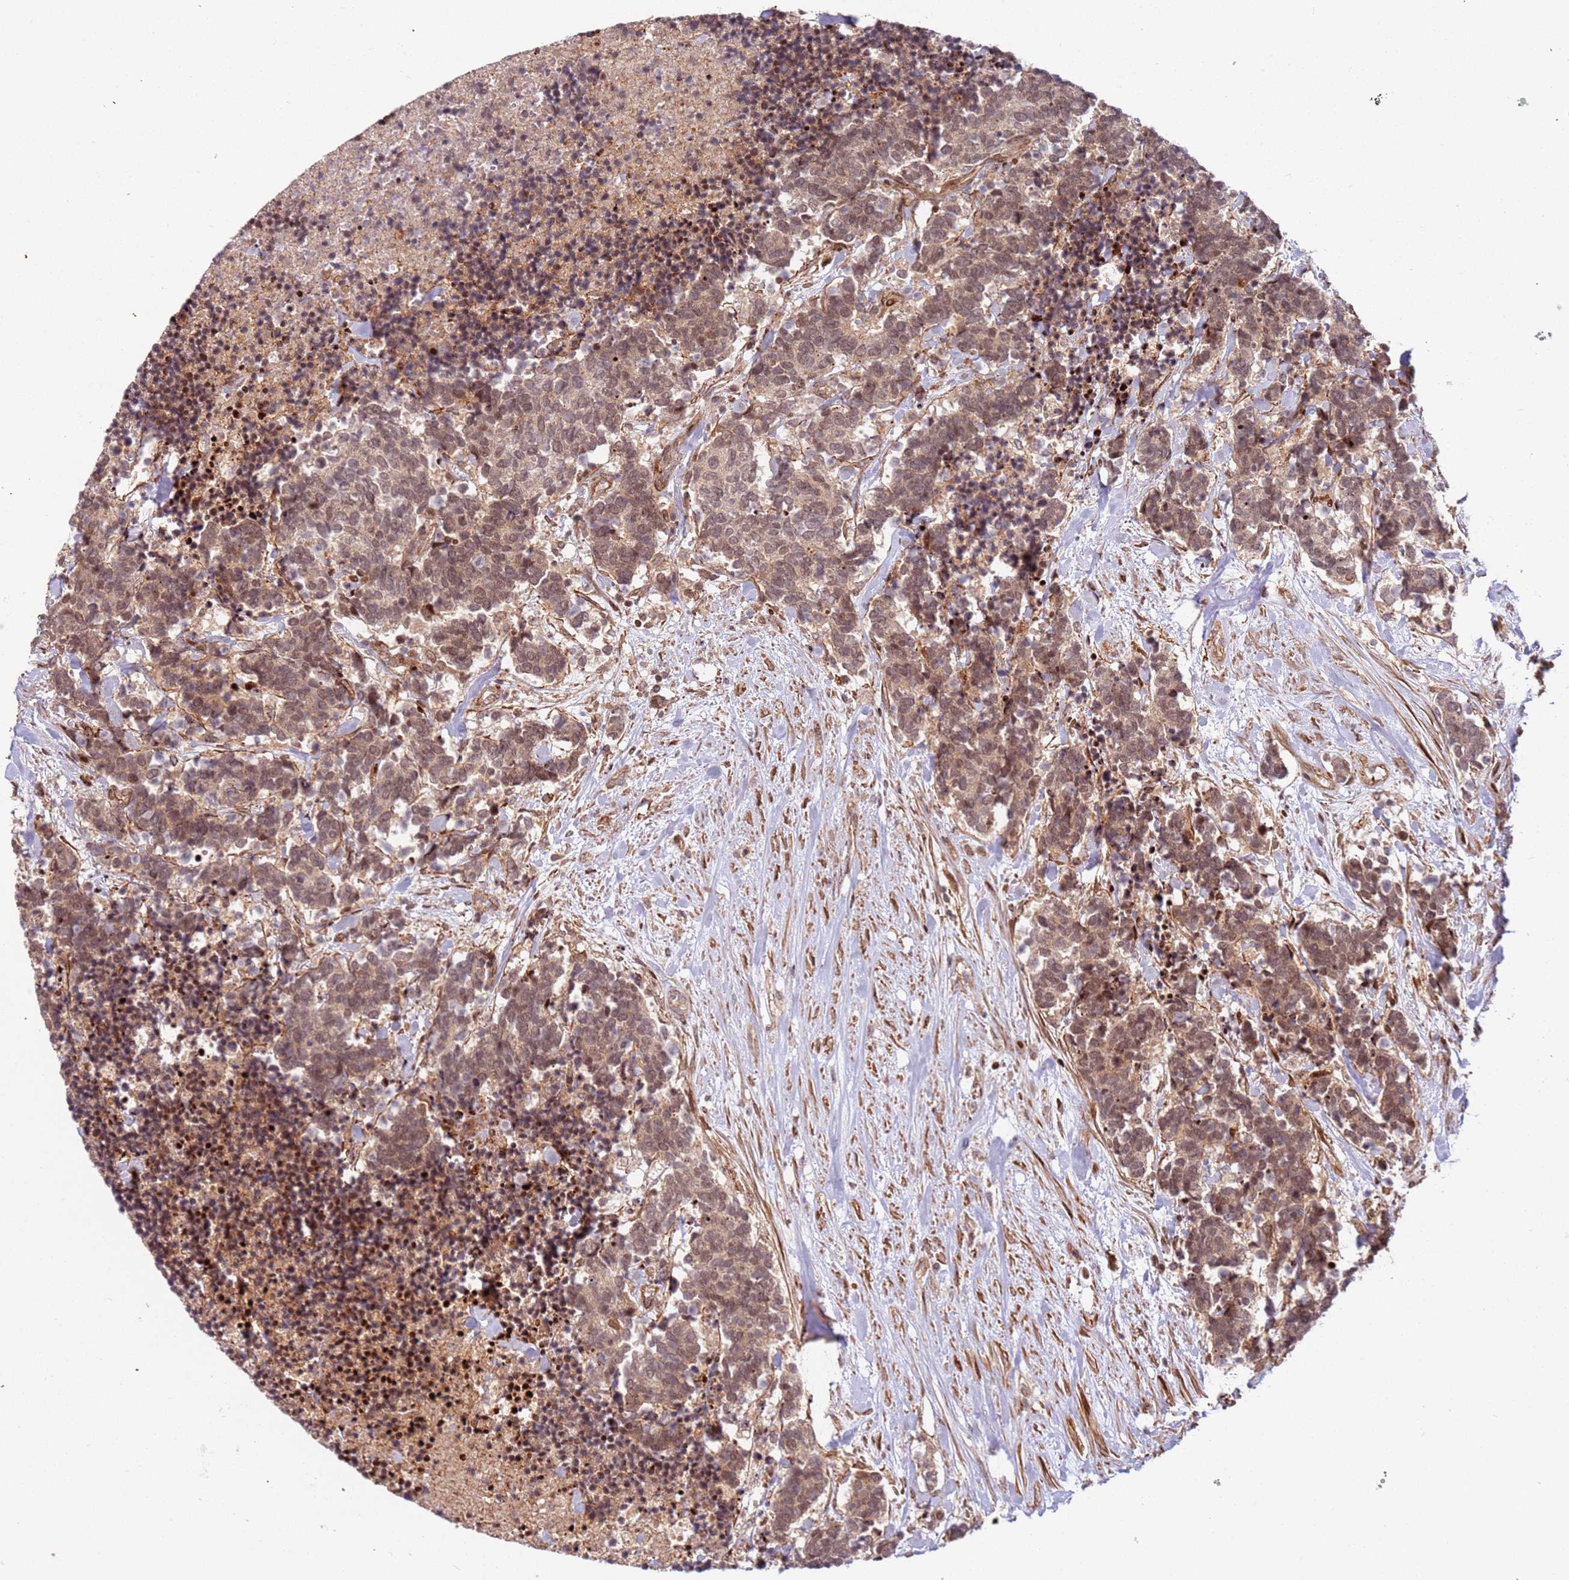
{"staining": {"intensity": "moderate", "quantity": ">75%", "location": "nuclear"}, "tissue": "carcinoid", "cell_type": "Tumor cells", "image_type": "cancer", "snomed": [{"axis": "morphology", "description": "Carcinoma, NOS"}, {"axis": "morphology", "description": "Carcinoid, malignant, NOS"}, {"axis": "topography", "description": "Prostate"}], "caption": "Carcinoid was stained to show a protein in brown. There is medium levels of moderate nuclear expression in approximately >75% of tumor cells.", "gene": "TMEM233", "patient": {"sex": "male", "age": 57}}